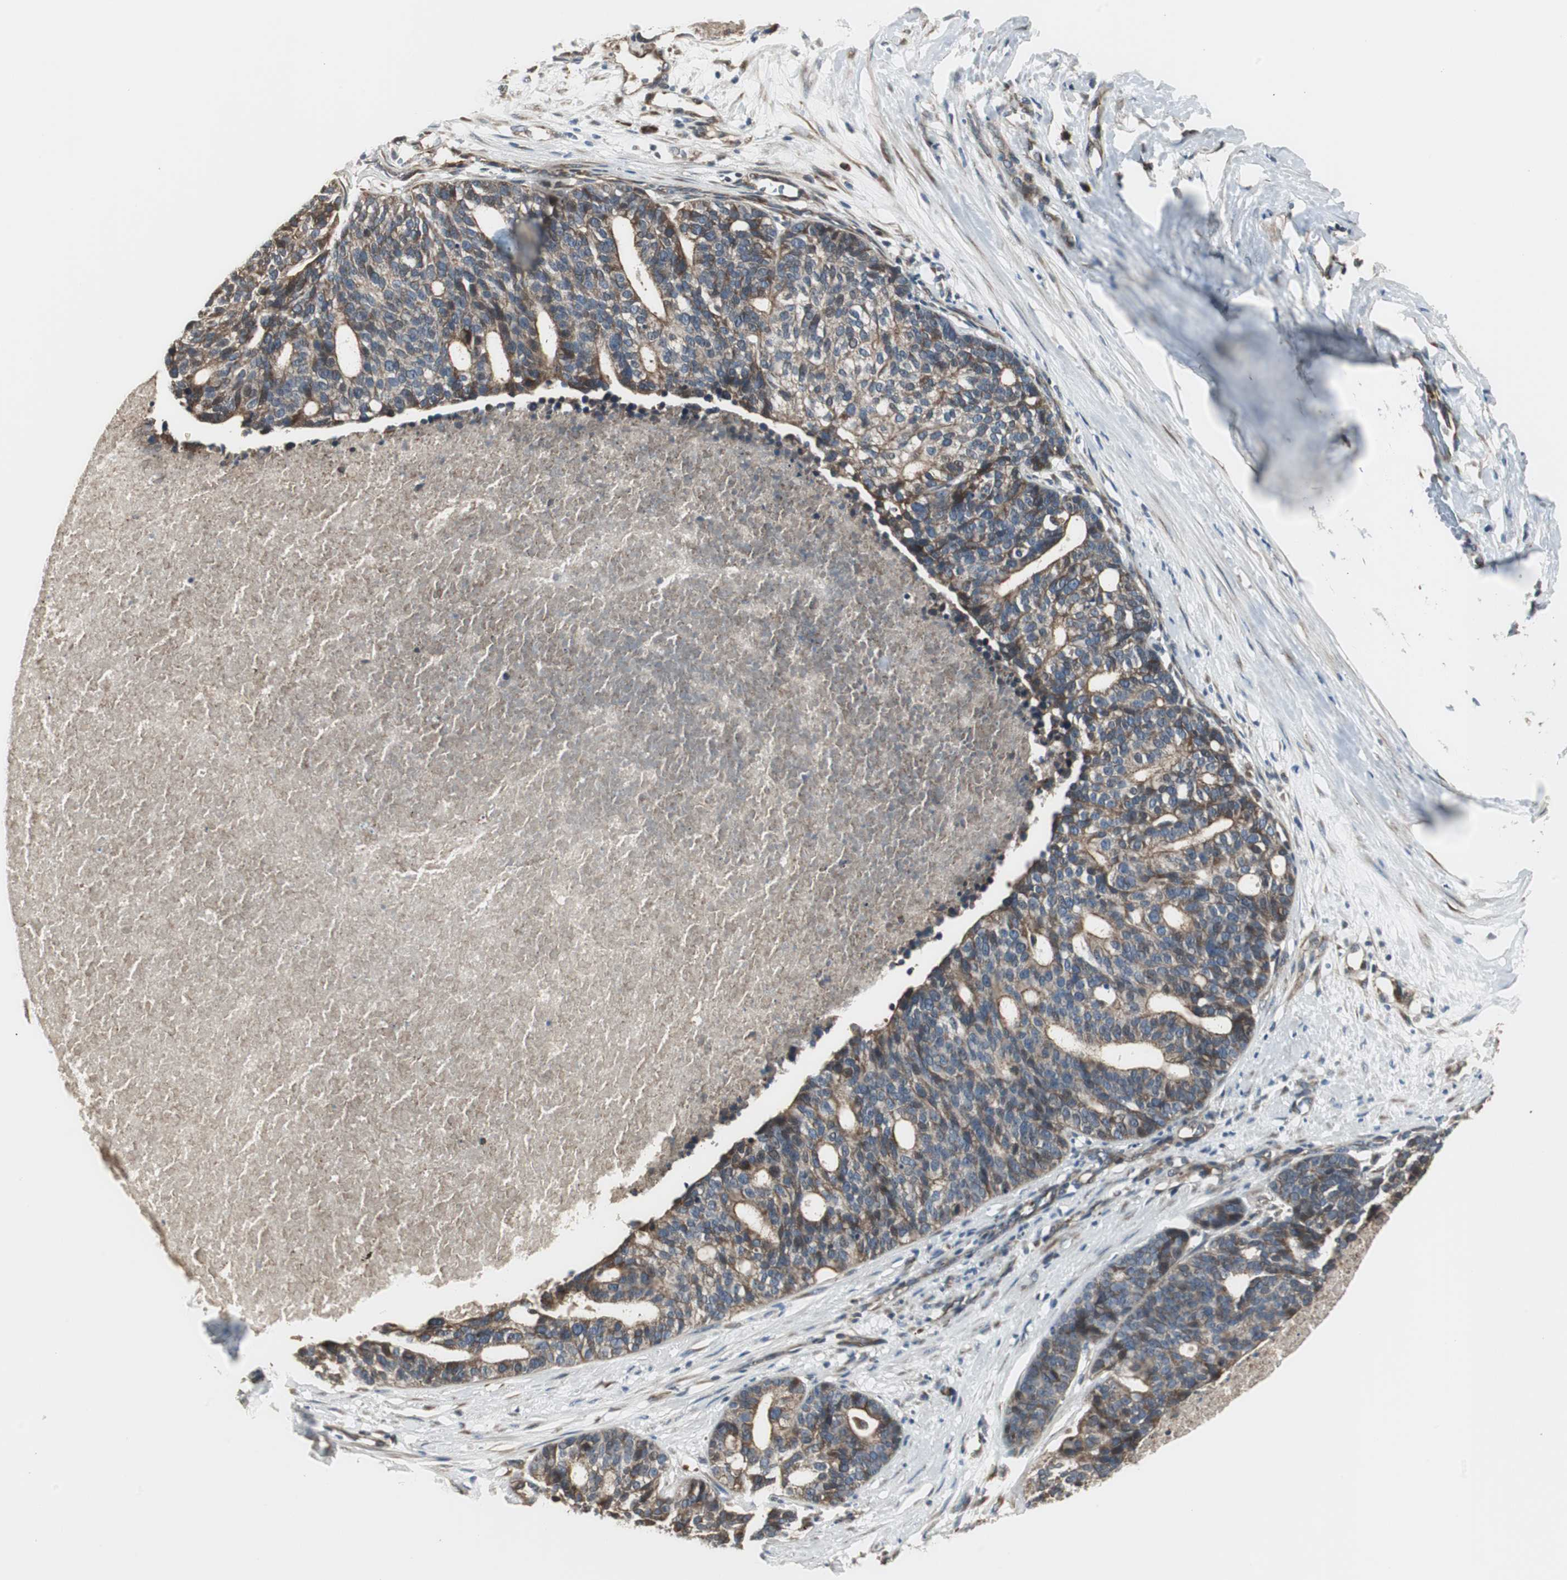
{"staining": {"intensity": "moderate", "quantity": "25%-75%", "location": "cytoplasmic/membranous"}, "tissue": "ovarian cancer", "cell_type": "Tumor cells", "image_type": "cancer", "snomed": [{"axis": "morphology", "description": "Cystadenocarcinoma, serous, NOS"}, {"axis": "topography", "description": "Ovary"}], "caption": "A brown stain shows moderate cytoplasmic/membranous expression of a protein in human ovarian serous cystadenocarcinoma tumor cells.", "gene": "CHP1", "patient": {"sex": "female", "age": 59}}